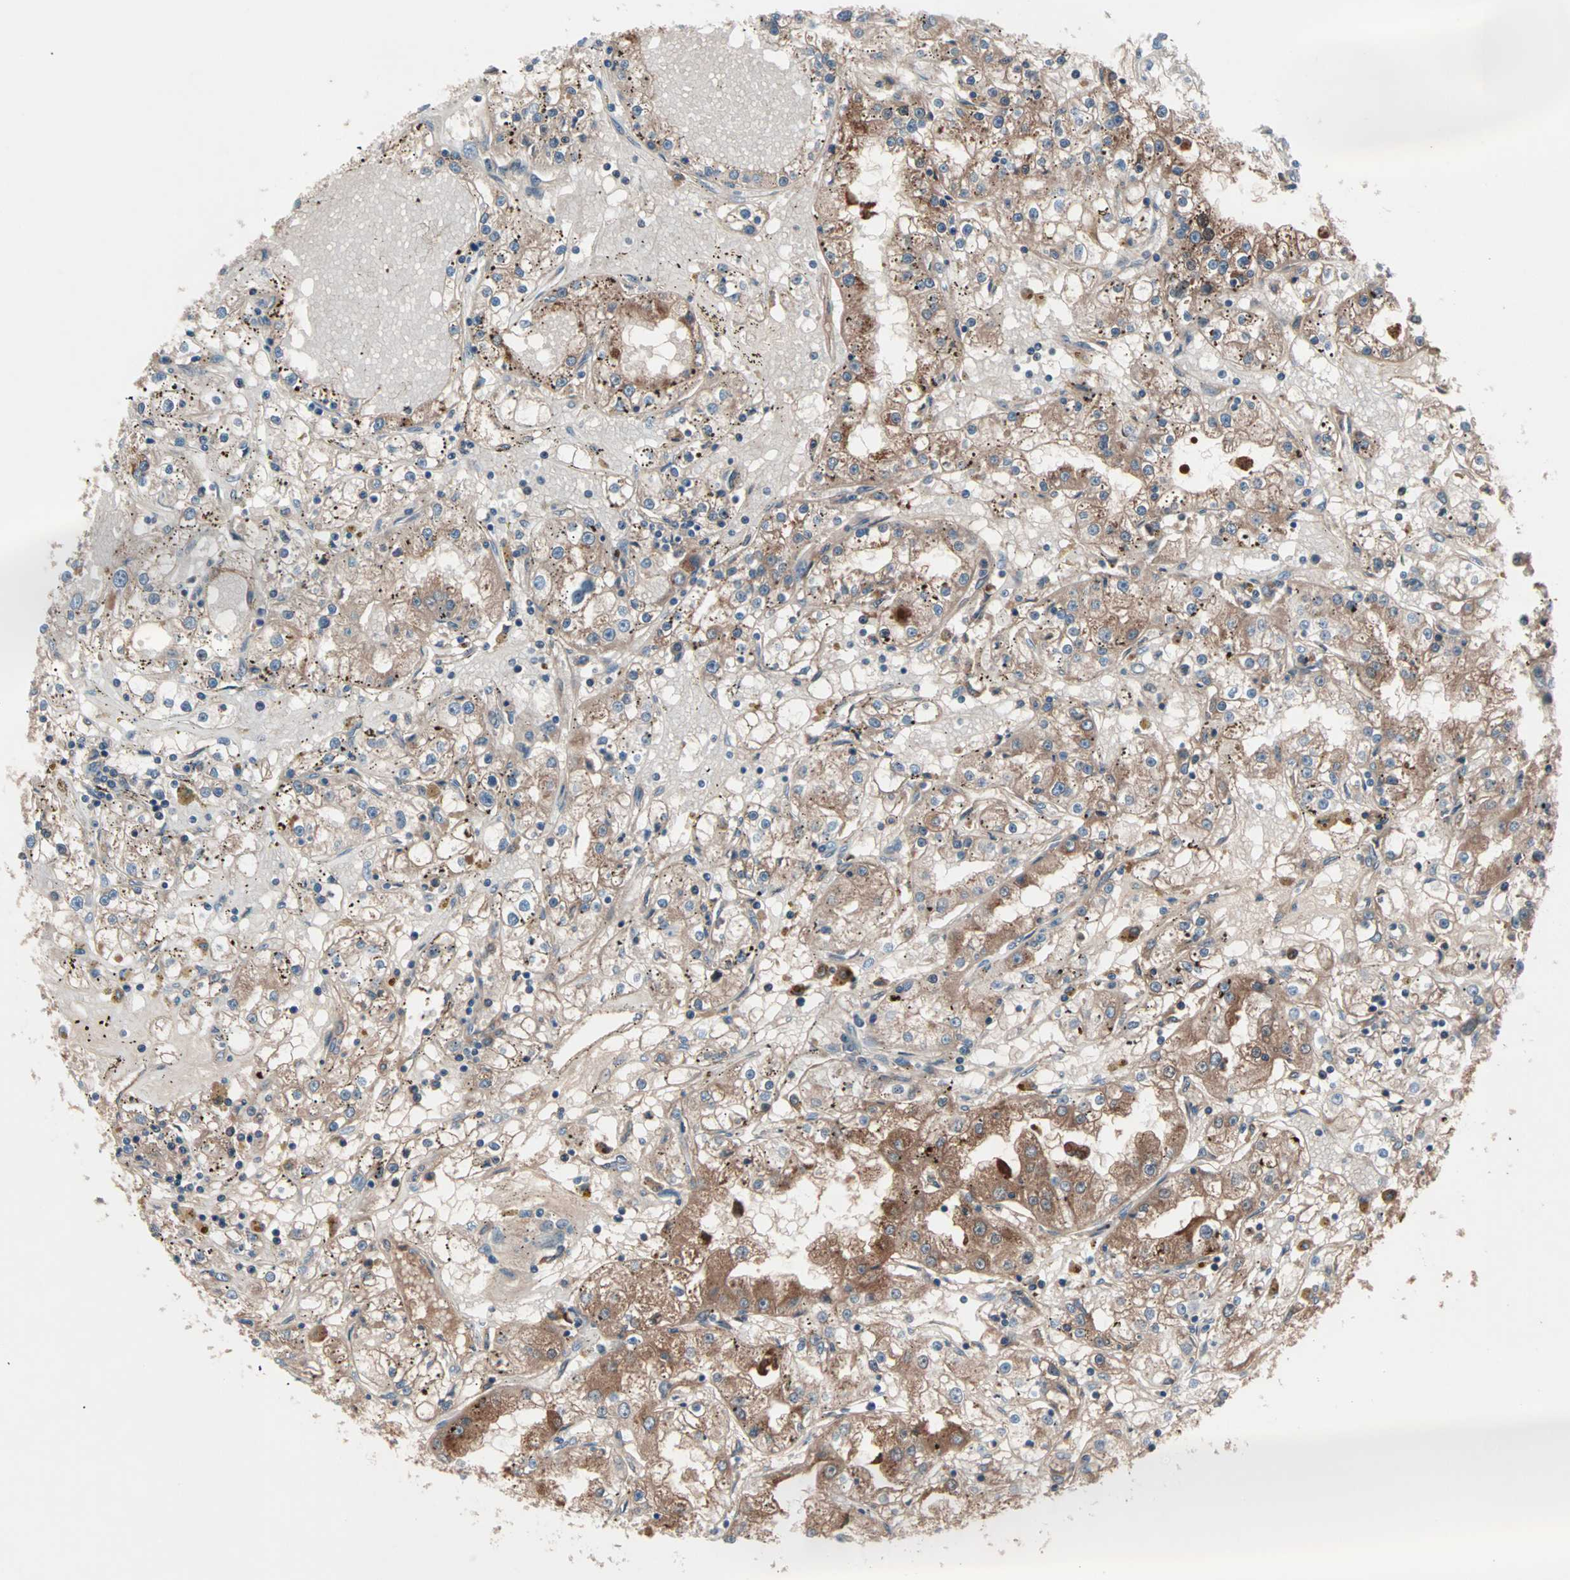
{"staining": {"intensity": "moderate", "quantity": ">75%", "location": "cytoplasmic/membranous"}, "tissue": "renal cancer", "cell_type": "Tumor cells", "image_type": "cancer", "snomed": [{"axis": "morphology", "description": "Adenocarcinoma, NOS"}, {"axis": "topography", "description": "Kidney"}], "caption": "This micrograph demonstrates renal cancer stained with IHC to label a protein in brown. The cytoplasmic/membranous of tumor cells show moderate positivity for the protein. Nuclei are counter-stained blue.", "gene": "CAD", "patient": {"sex": "male", "age": 56}}